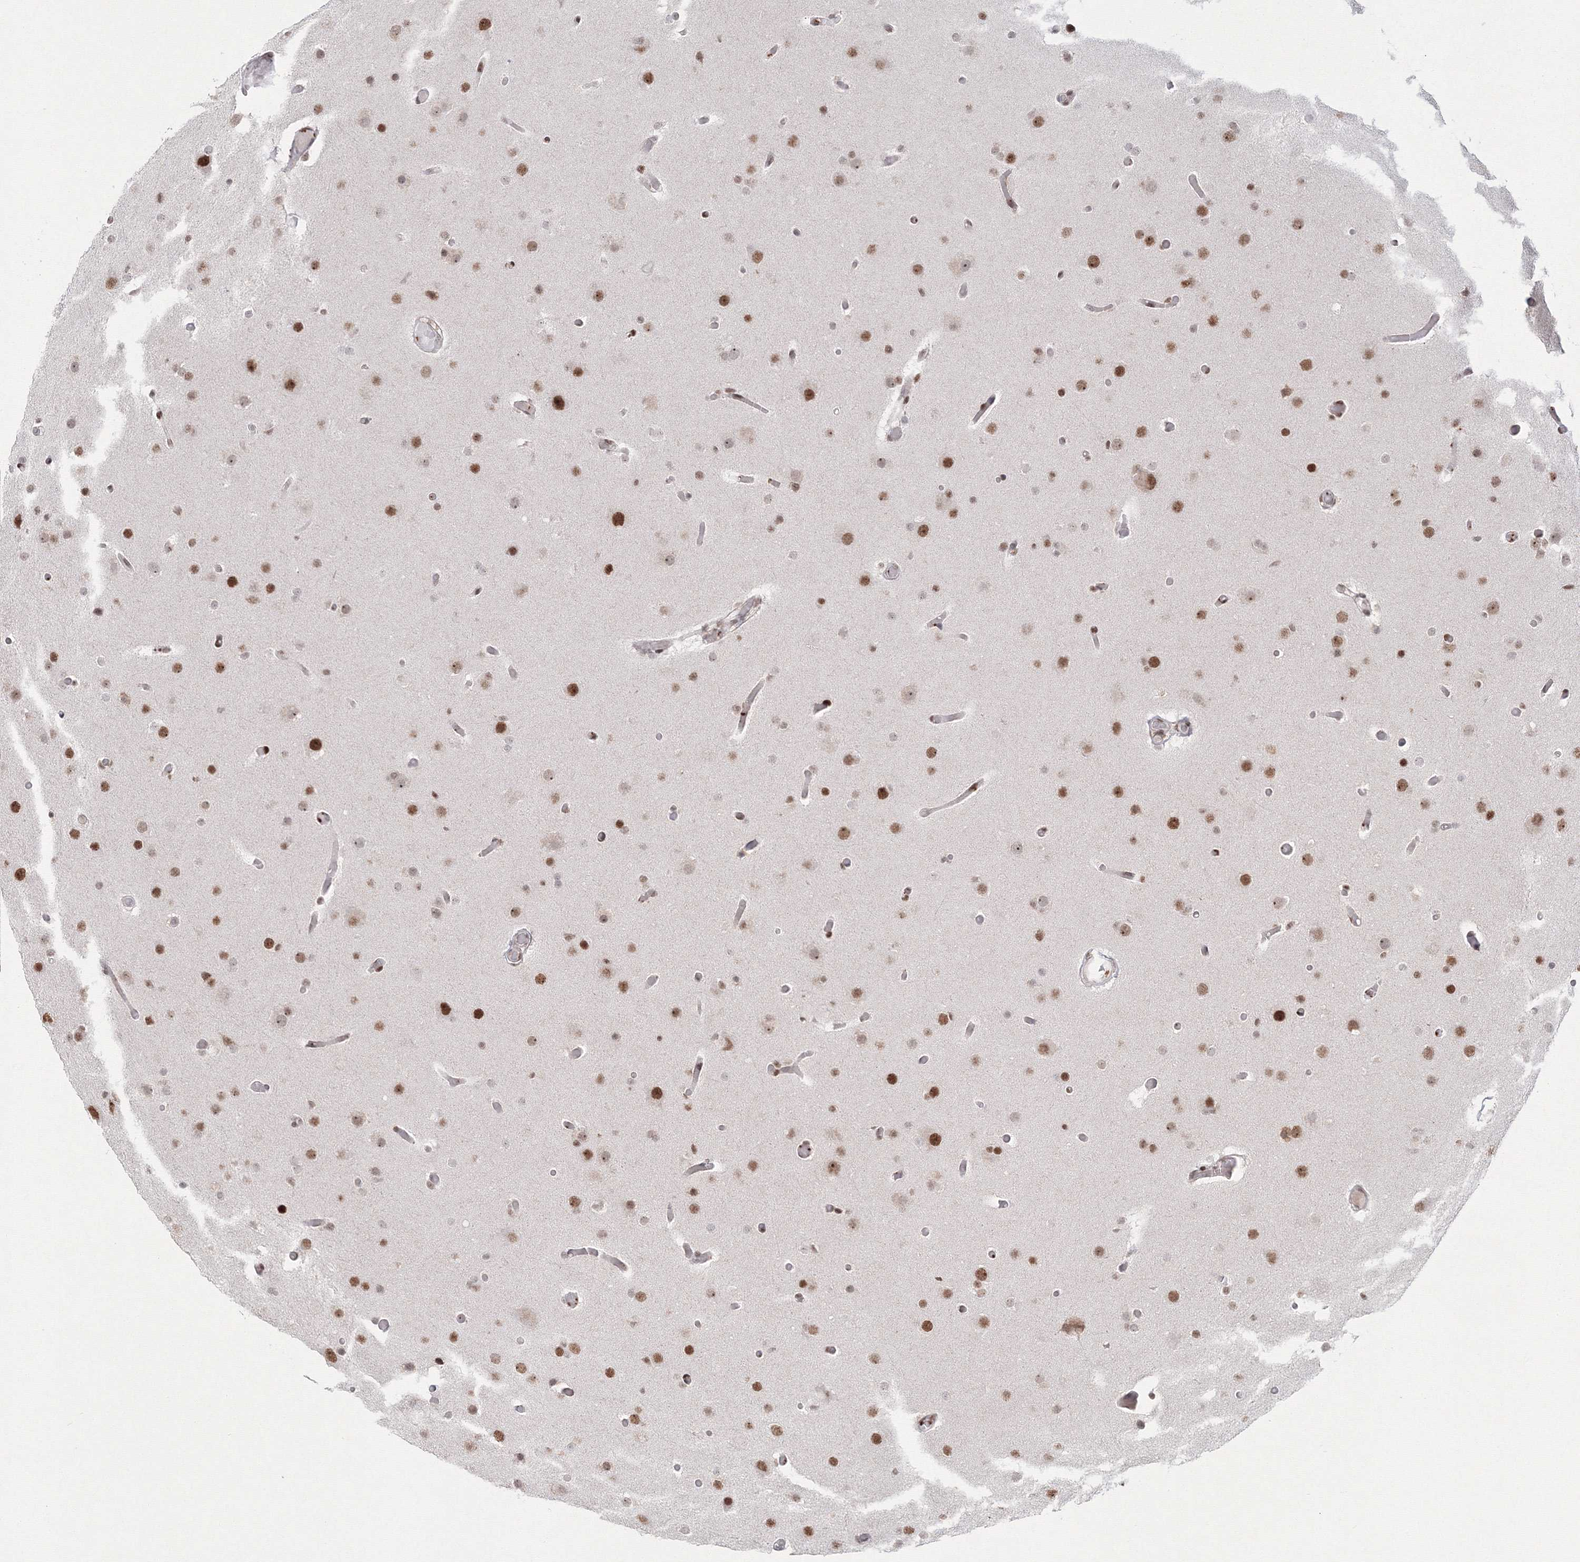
{"staining": {"intensity": "moderate", "quantity": ">75%", "location": "nuclear"}, "tissue": "glioma", "cell_type": "Tumor cells", "image_type": "cancer", "snomed": [{"axis": "morphology", "description": "Glioma, malignant, High grade"}, {"axis": "topography", "description": "Cerebral cortex"}], "caption": "This micrograph exhibits immunohistochemistry staining of human malignant glioma (high-grade), with medium moderate nuclear expression in approximately >75% of tumor cells.", "gene": "LIG1", "patient": {"sex": "female", "age": 36}}